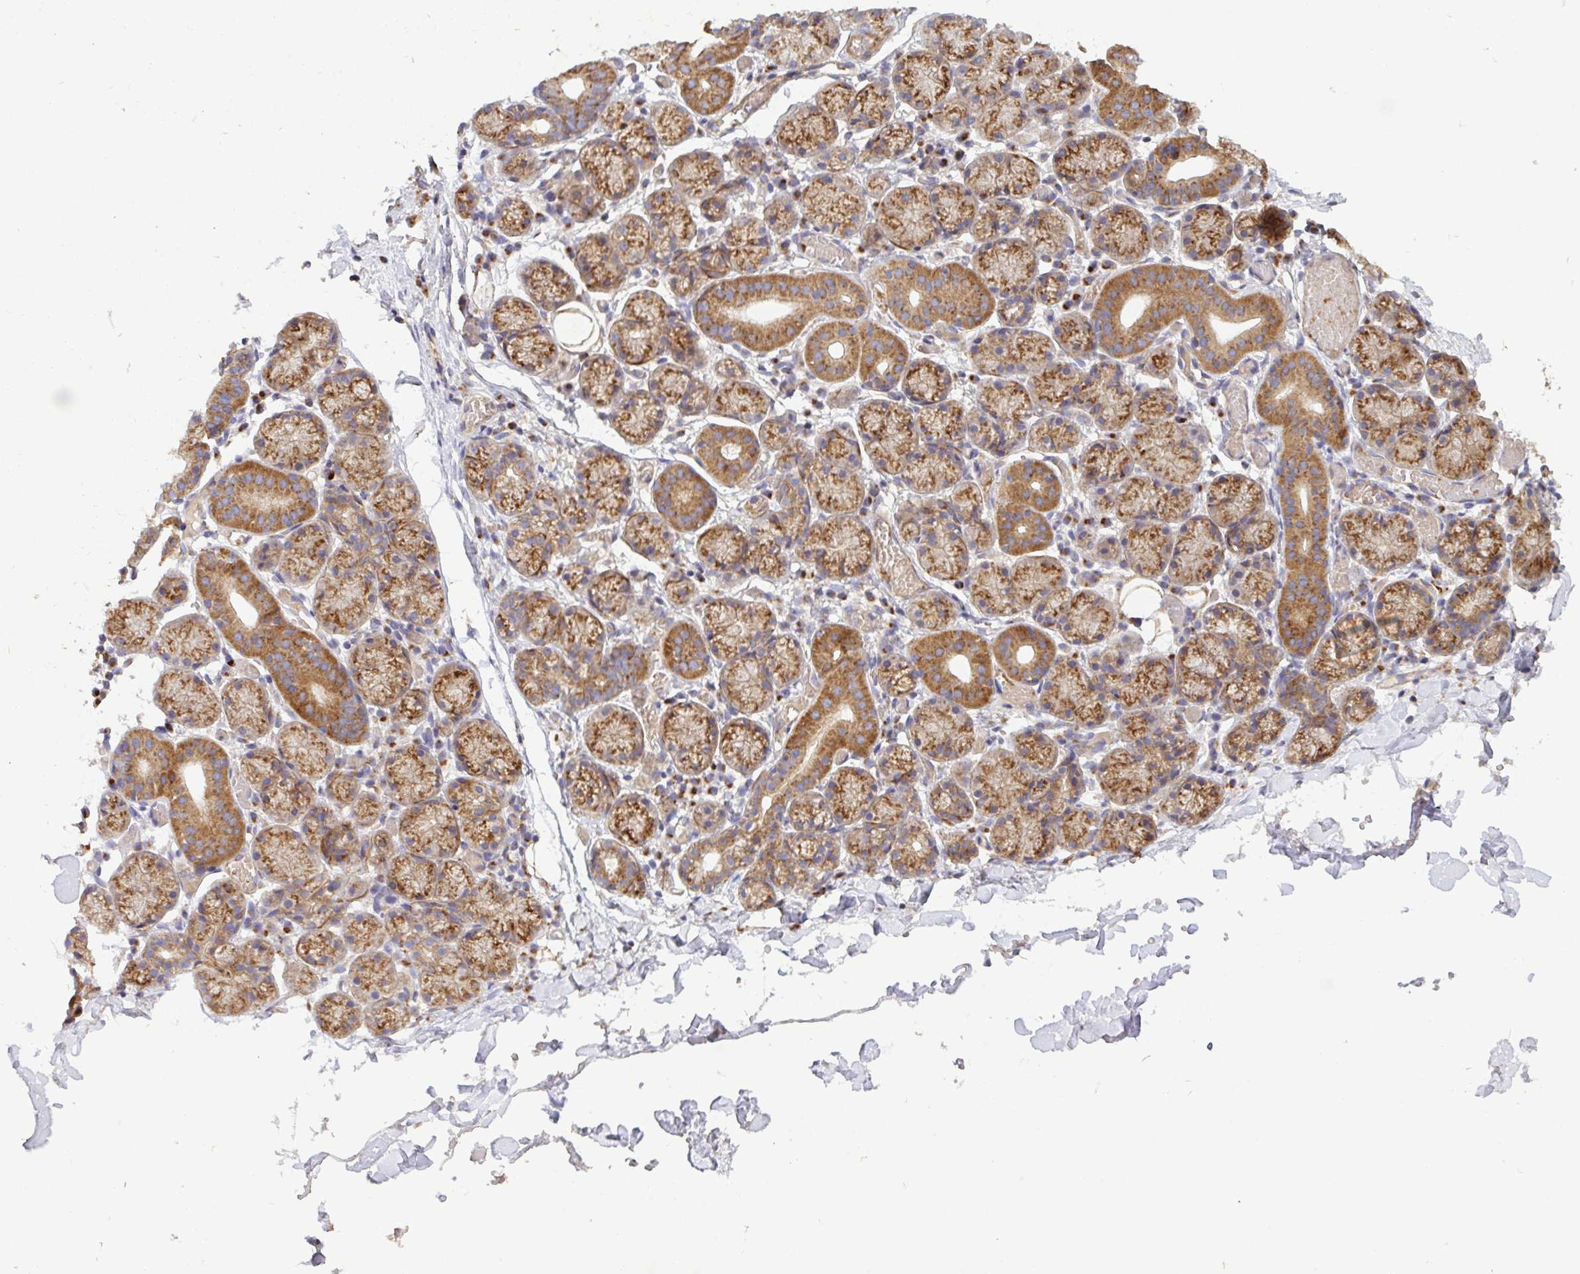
{"staining": {"intensity": "strong", "quantity": ">75%", "location": "cytoplasmic/membranous"}, "tissue": "salivary gland", "cell_type": "Glandular cells", "image_type": "normal", "snomed": [{"axis": "morphology", "description": "Normal tissue, NOS"}, {"axis": "topography", "description": "Salivary gland"}], "caption": "Immunohistochemical staining of normal human salivary gland shows >75% levels of strong cytoplasmic/membranous protein expression in about >75% of glandular cells.", "gene": "TM9SF4", "patient": {"sex": "female", "age": 24}}